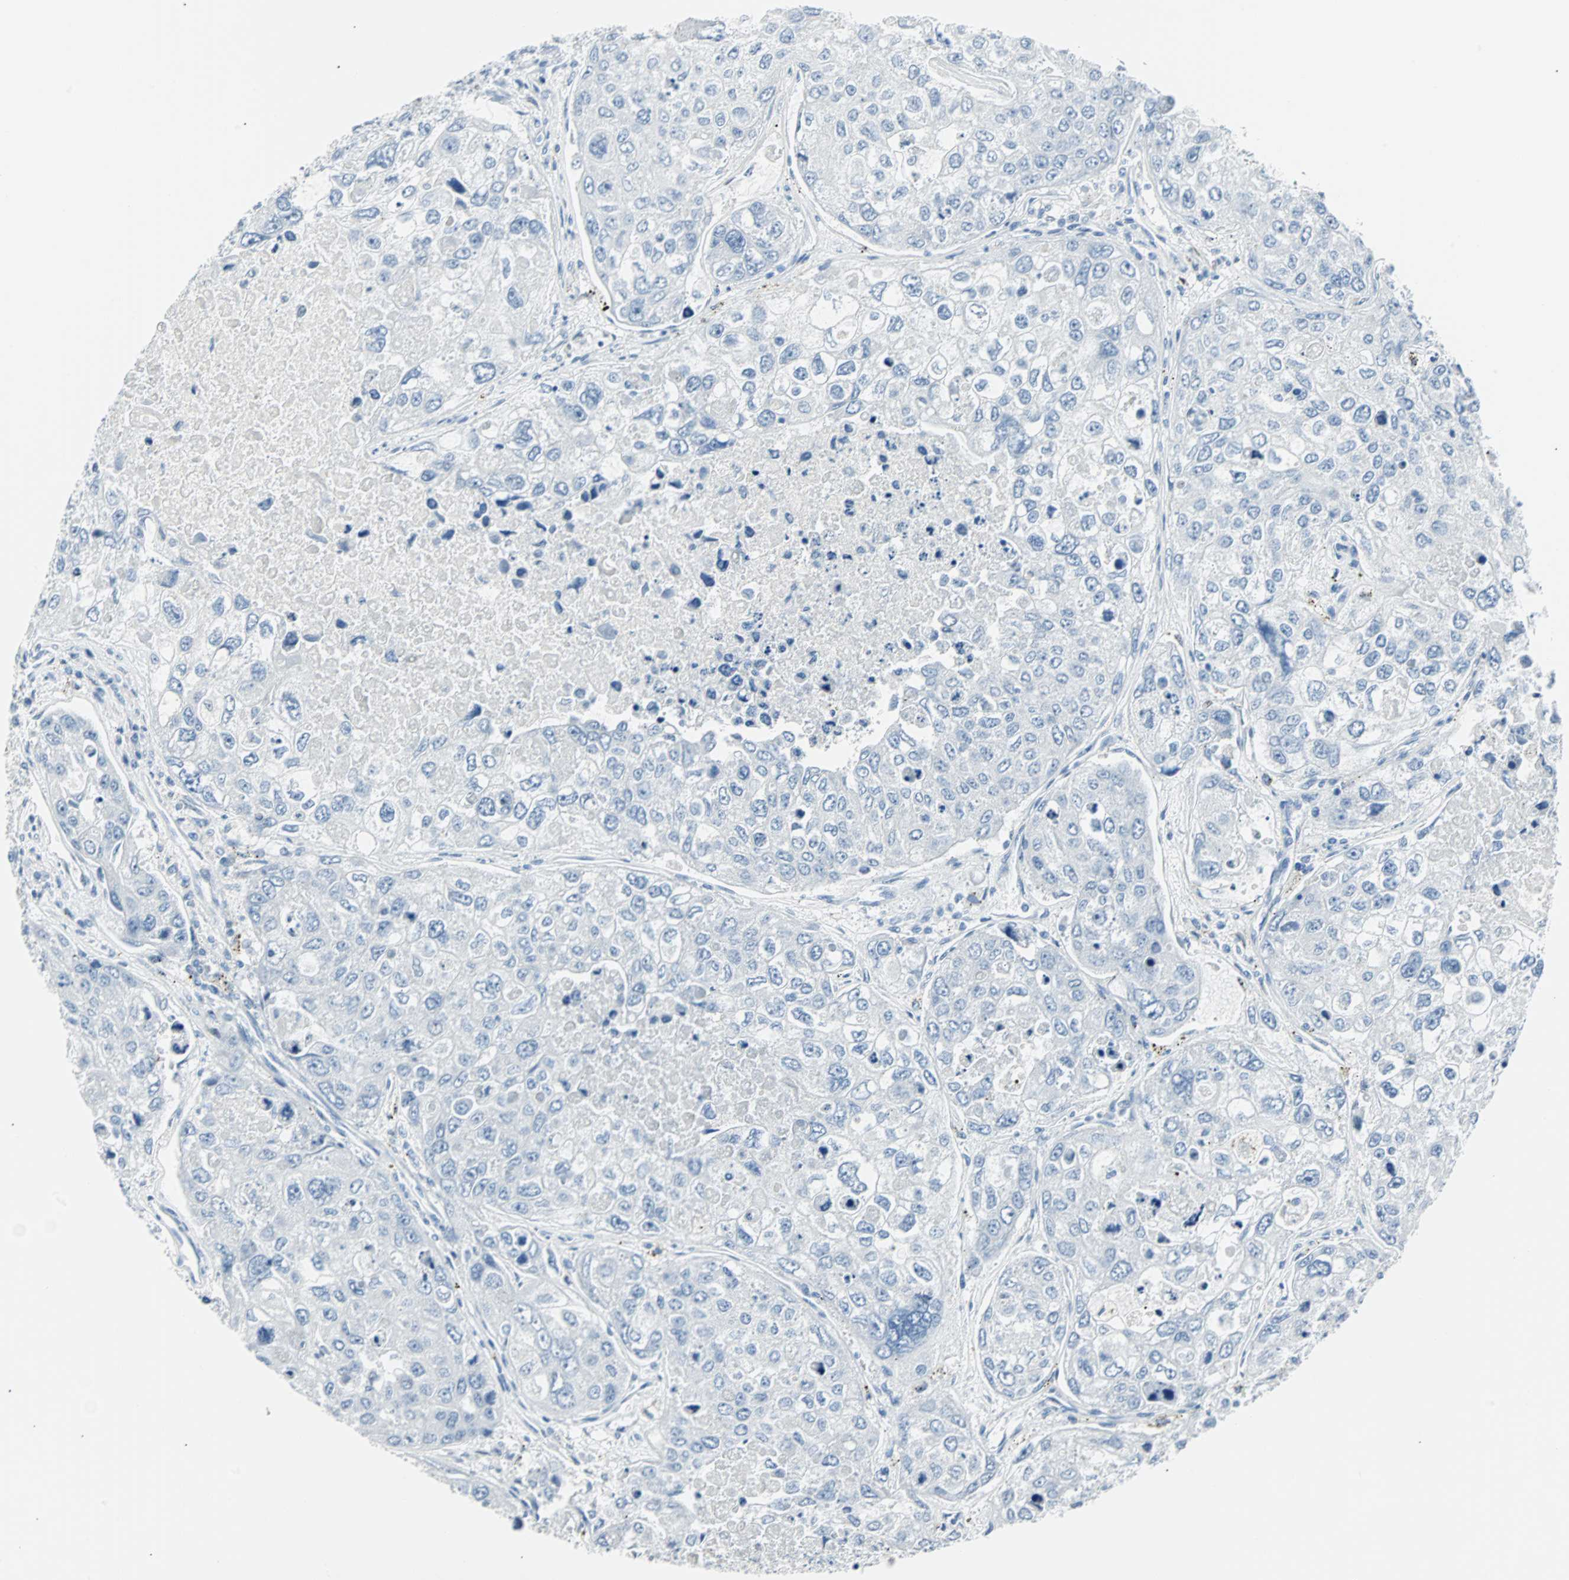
{"staining": {"intensity": "negative", "quantity": "none", "location": "none"}, "tissue": "urothelial cancer", "cell_type": "Tumor cells", "image_type": "cancer", "snomed": [{"axis": "morphology", "description": "Urothelial carcinoma, High grade"}, {"axis": "topography", "description": "Lymph node"}, {"axis": "topography", "description": "Urinary bladder"}], "caption": "Immunohistochemistry micrograph of human urothelial cancer stained for a protein (brown), which demonstrates no positivity in tumor cells.", "gene": "IL33", "patient": {"sex": "male", "age": 51}}